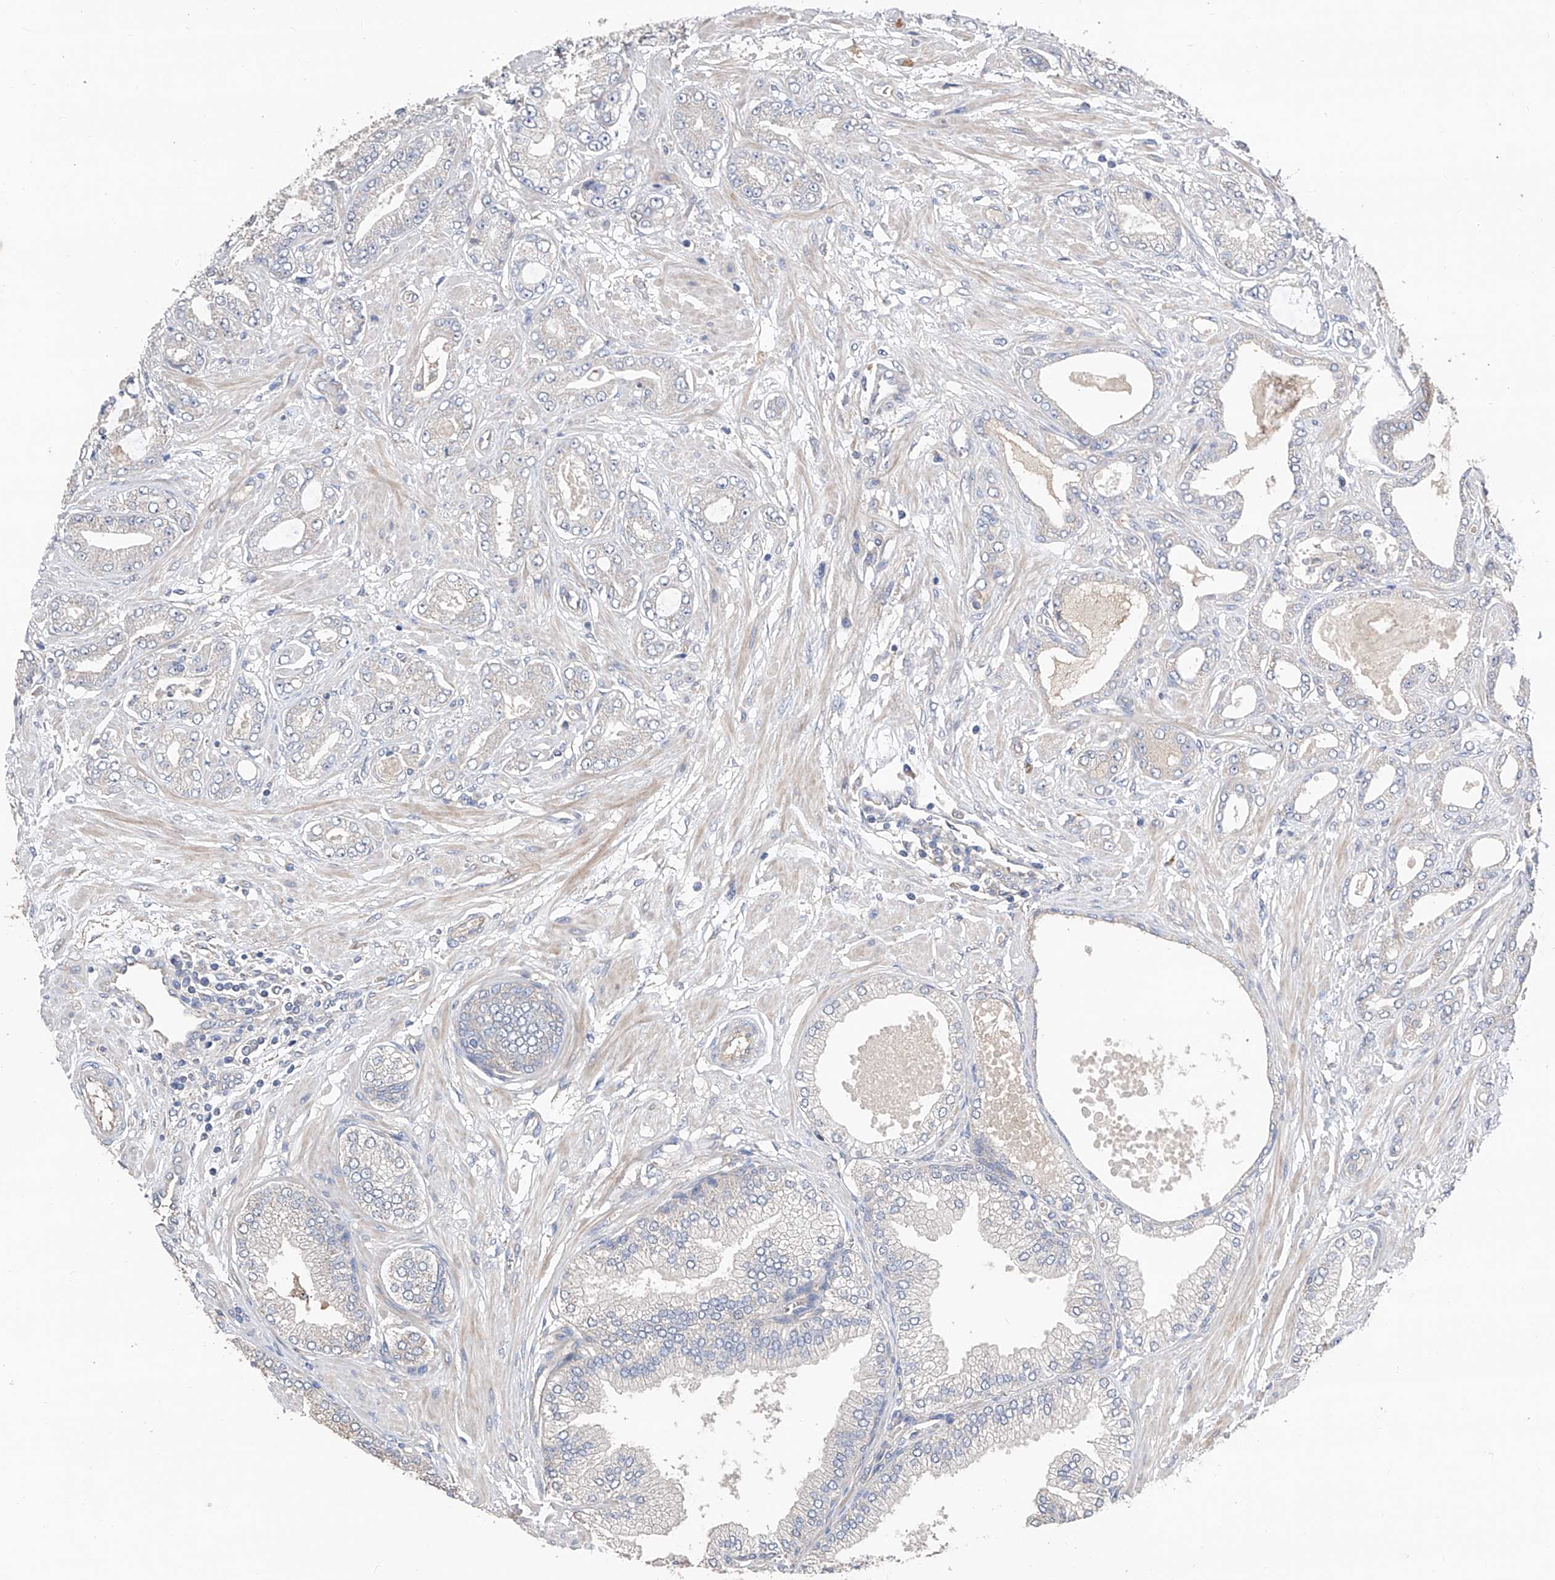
{"staining": {"intensity": "negative", "quantity": "none", "location": "none"}, "tissue": "prostate cancer", "cell_type": "Tumor cells", "image_type": "cancer", "snomed": [{"axis": "morphology", "description": "Adenocarcinoma, Low grade"}, {"axis": "topography", "description": "Prostate"}], "caption": "Image shows no protein staining in tumor cells of prostate cancer tissue.", "gene": "PTK2", "patient": {"sex": "male", "age": 63}}